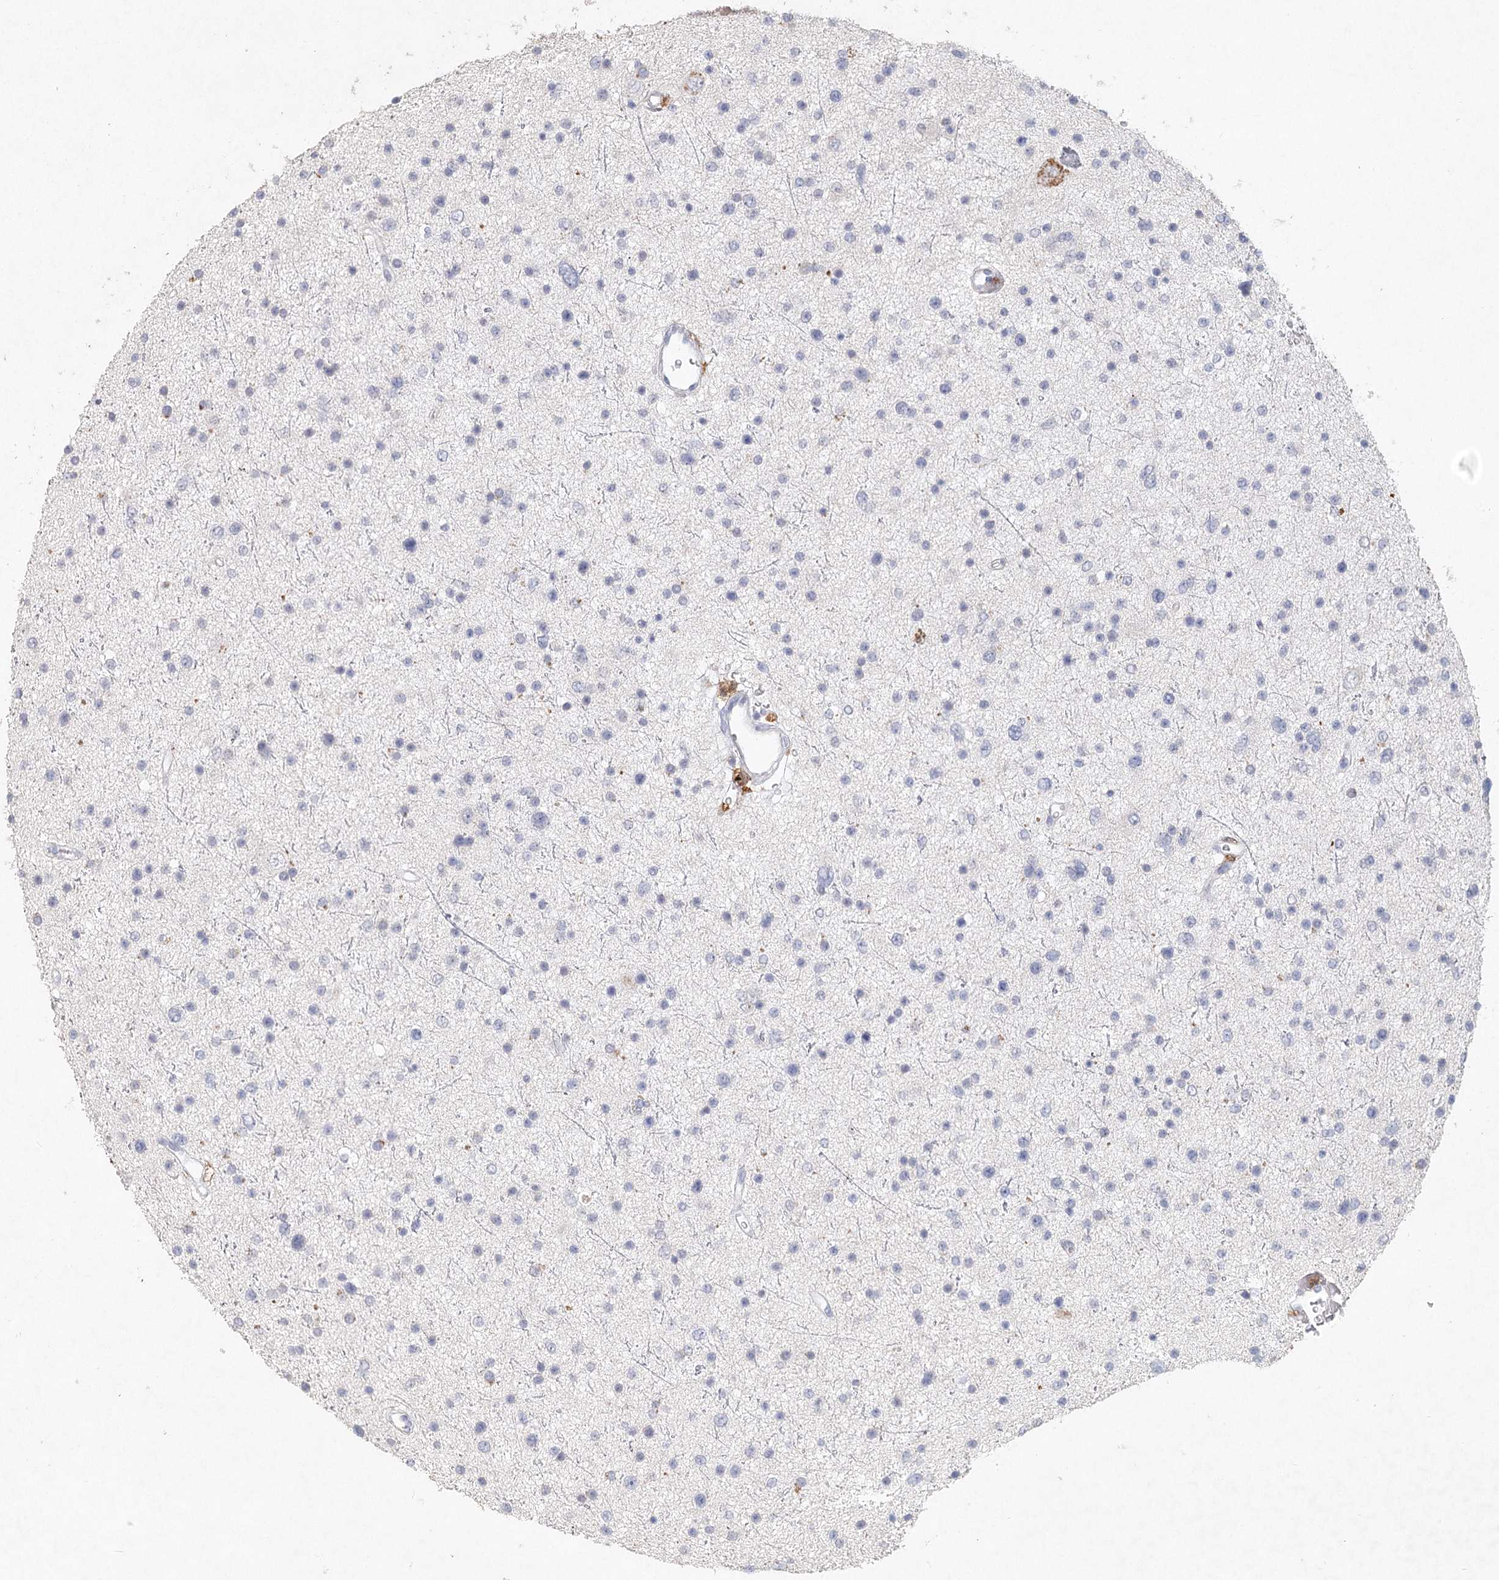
{"staining": {"intensity": "negative", "quantity": "none", "location": "none"}, "tissue": "glioma", "cell_type": "Tumor cells", "image_type": "cancer", "snomed": [{"axis": "morphology", "description": "Glioma, malignant, Low grade"}, {"axis": "topography", "description": "Brain"}], "caption": "High power microscopy photomicrograph of an immunohistochemistry (IHC) photomicrograph of glioma, revealing no significant positivity in tumor cells.", "gene": "ARSI", "patient": {"sex": "female", "age": 37}}